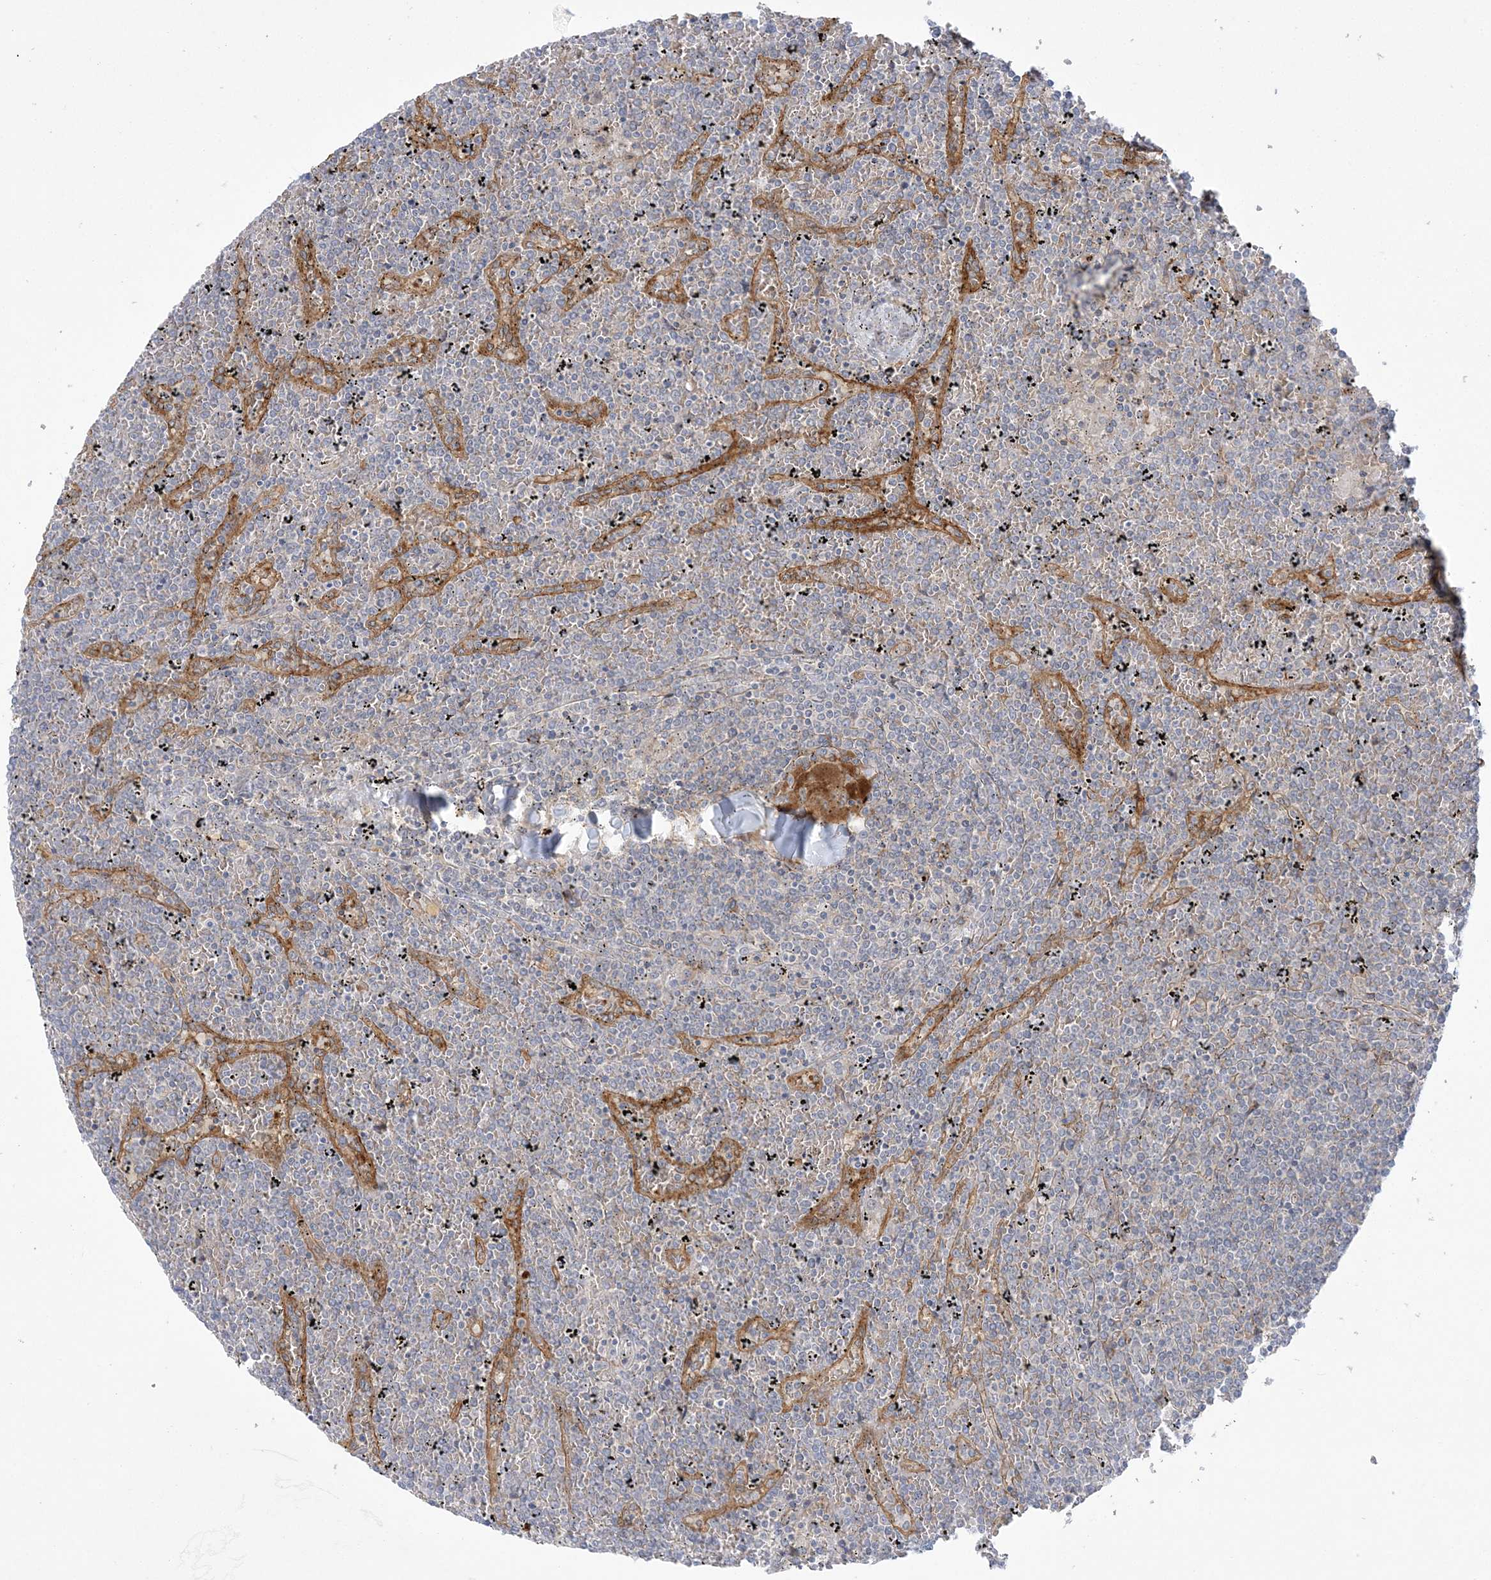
{"staining": {"intensity": "negative", "quantity": "none", "location": "none"}, "tissue": "lymphoma", "cell_type": "Tumor cells", "image_type": "cancer", "snomed": [{"axis": "morphology", "description": "Malignant lymphoma, non-Hodgkin's type, Low grade"}, {"axis": "topography", "description": "Spleen"}], "caption": "Tumor cells show no significant protein expression in lymphoma.", "gene": "ADAMTS12", "patient": {"sex": "female", "age": 19}}